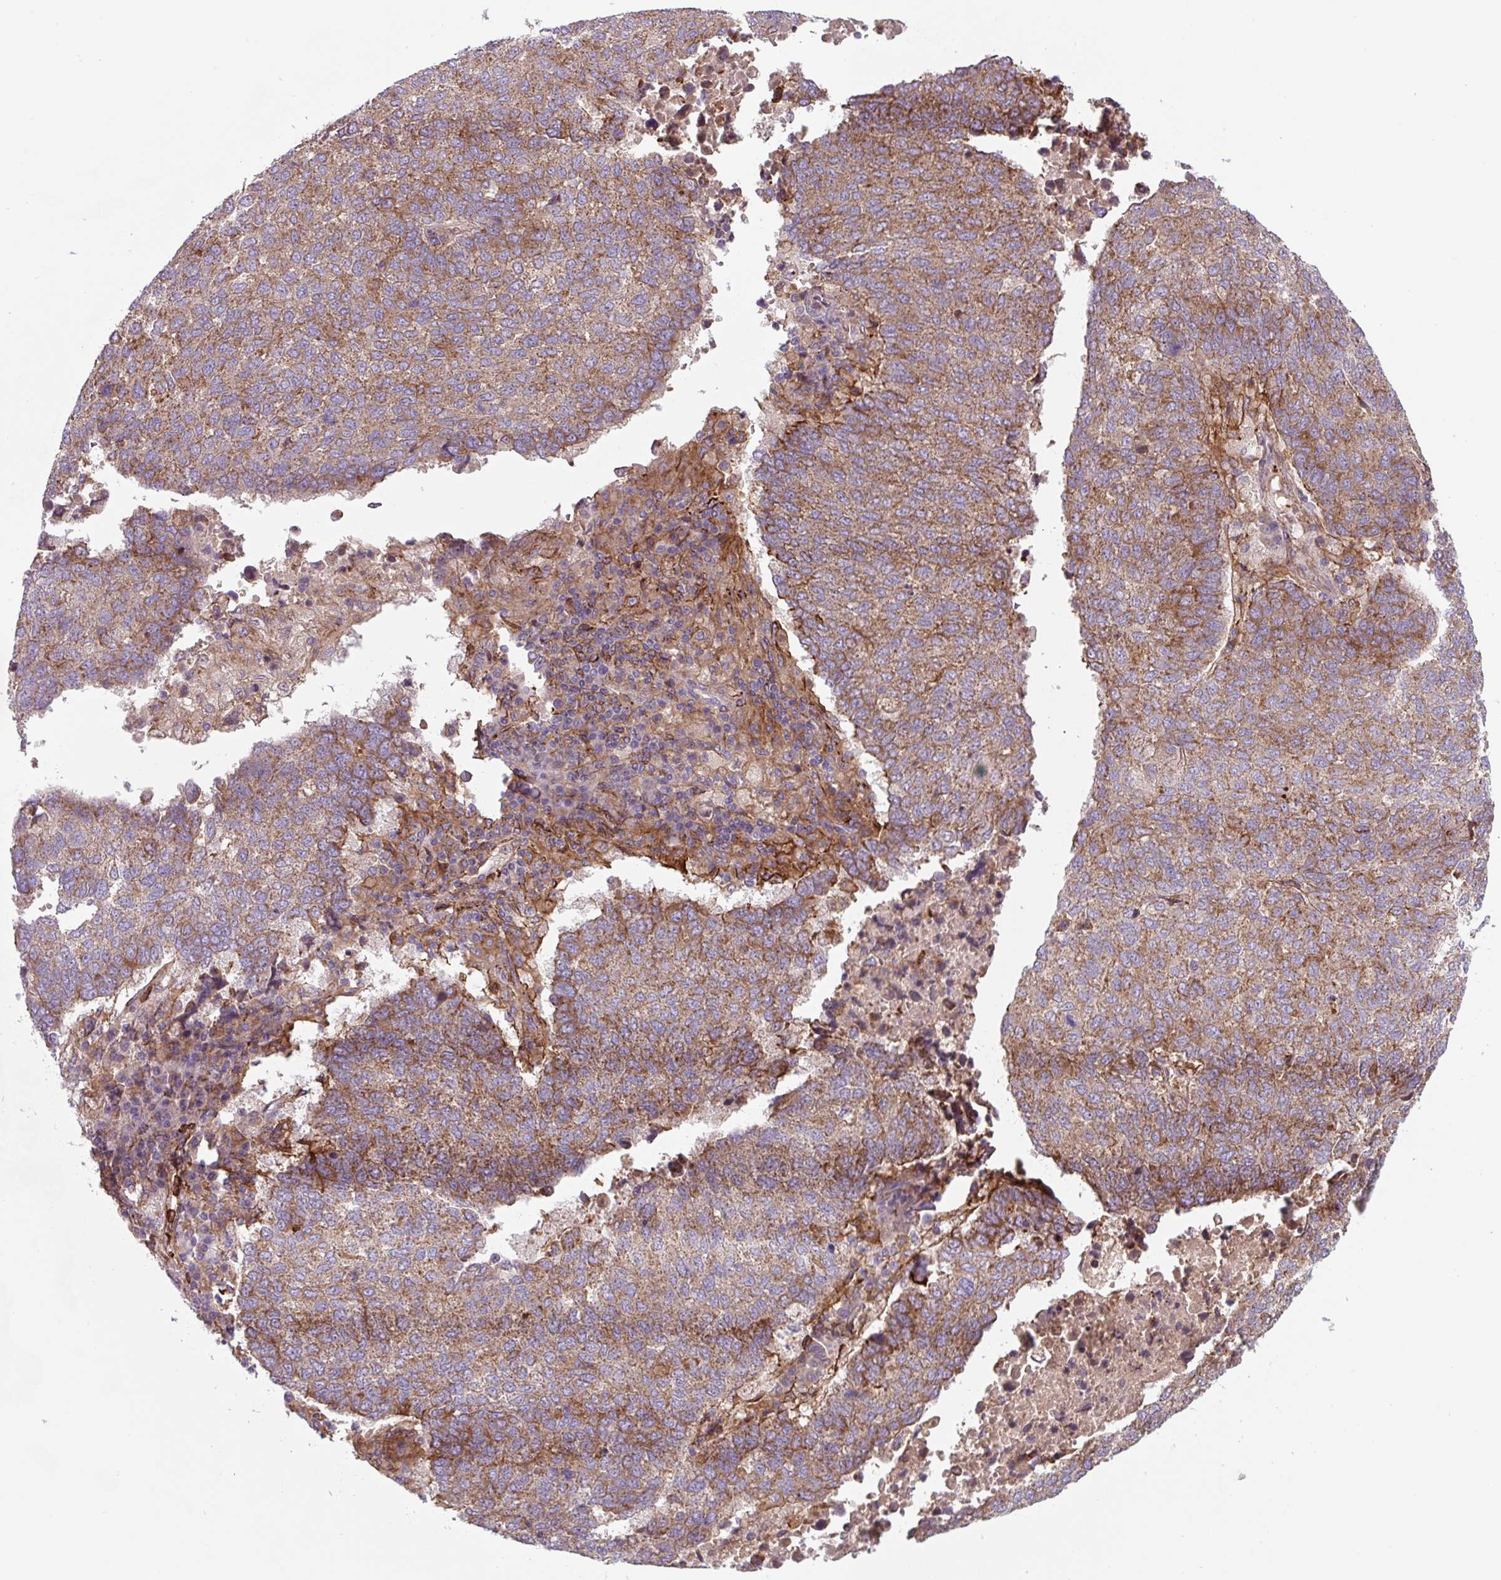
{"staining": {"intensity": "moderate", "quantity": ">75%", "location": "cytoplasmic/membranous"}, "tissue": "lung cancer", "cell_type": "Tumor cells", "image_type": "cancer", "snomed": [{"axis": "morphology", "description": "Squamous cell carcinoma, NOS"}, {"axis": "topography", "description": "Lung"}], "caption": "An immunohistochemistry (IHC) image of tumor tissue is shown. Protein staining in brown labels moderate cytoplasmic/membranous positivity in lung squamous cell carcinoma within tumor cells.", "gene": "DHFR2", "patient": {"sex": "male", "age": 73}}